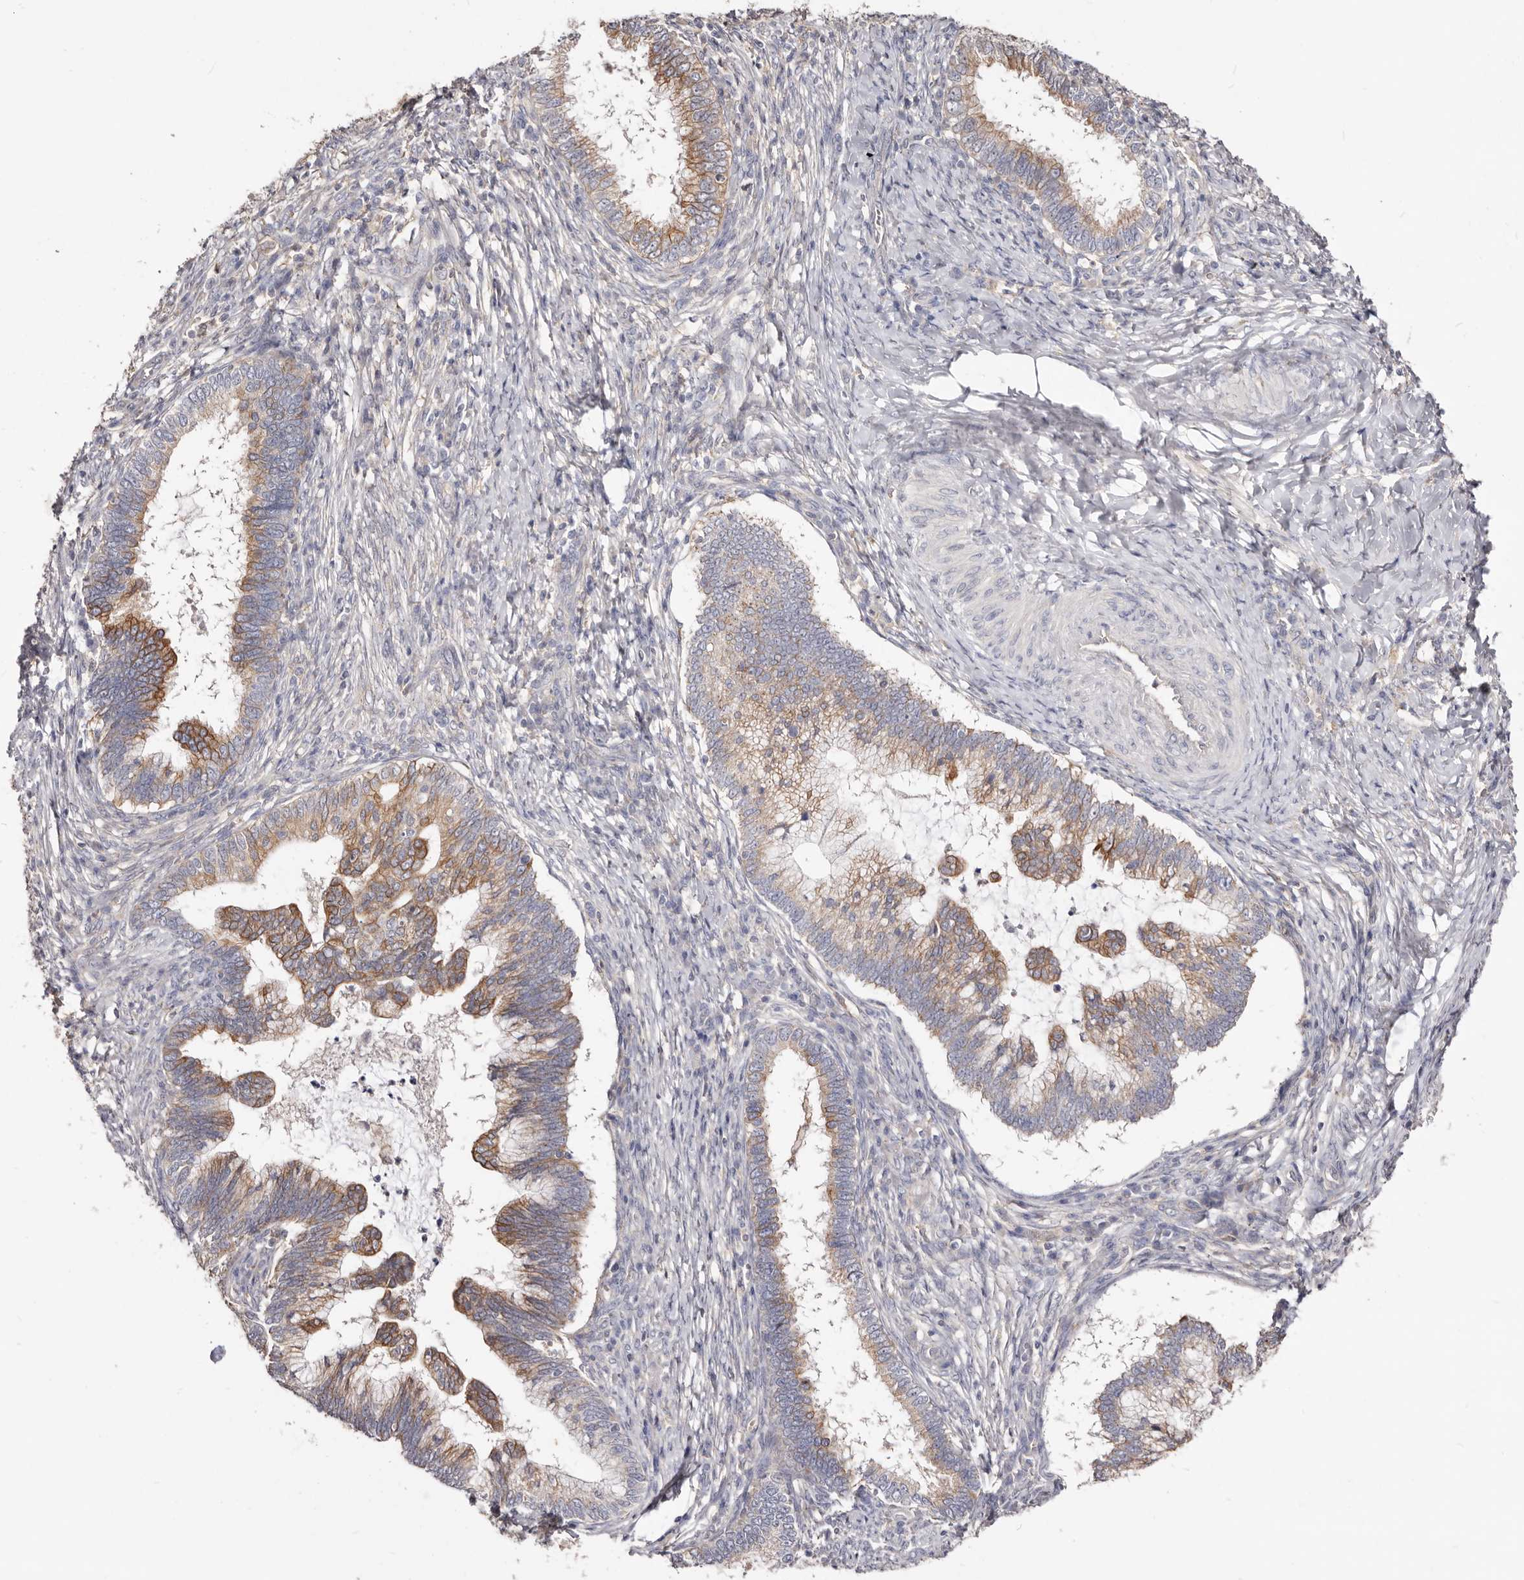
{"staining": {"intensity": "moderate", "quantity": ">75%", "location": "cytoplasmic/membranous"}, "tissue": "cervical cancer", "cell_type": "Tumor cells", "image_type": "cancer", "snomed": [{"axis": "morphology", "description": "Adenocarcinoma, NOS"}, {"axis": "topography", "description": "Cervix"}], "caption": "Immunohistochemistry (IHC) image of neoplastic tissue: adenocarcinoma (cervical) stained using immunohistochemistry (IHC) demonstrates medium levels of moderate protein expression localized specifically in the cytoplasmic/membranous of tumor cells, appearing as a cytoplasmic/membranous brown color.", "gene": "LRRC25", "patient": {"sex": "female", "age": 36}}